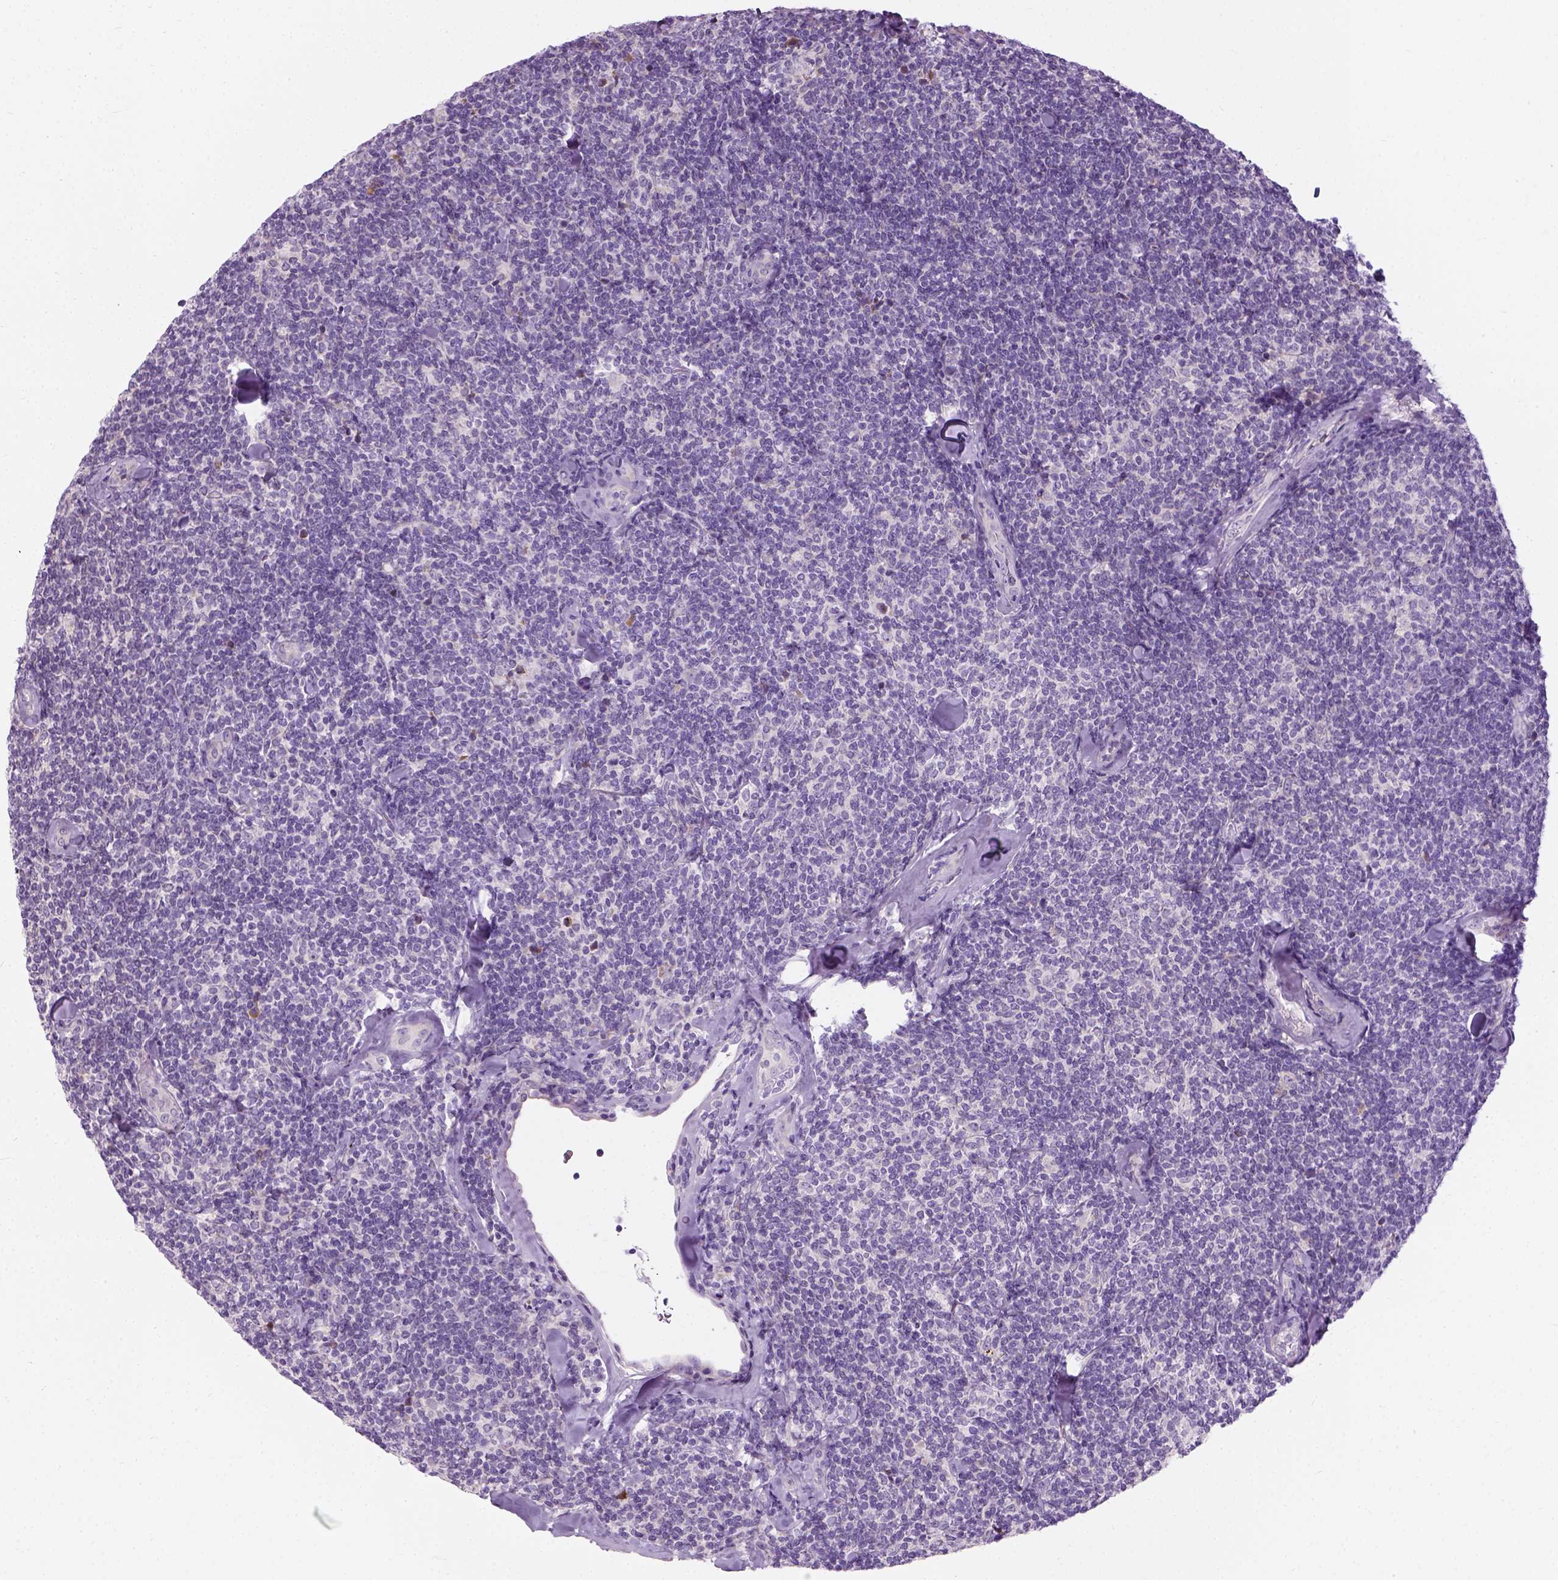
{"staining": {"intensity": "negative", "quantity": "none", "location": "none"}, "tissue": "lymphoma", "cell_type": "Tumor cells", "image_type": "cancer", "snomed": [{"axis": "morphology", "description": "Malignant lymphoma, non-Hodgkin's type, Low grade"}, {"axis": "topography", "description": "Lymph node"}], "caption": "This is a micrograph of immunohistochemistry (IHC) staining of low-grade malignant lymphoma, non-Hodgkin's type, which shows no staining in tumor cells.", "gene": "TRIM72", "patient": {"sex": "female", "age": 56}}